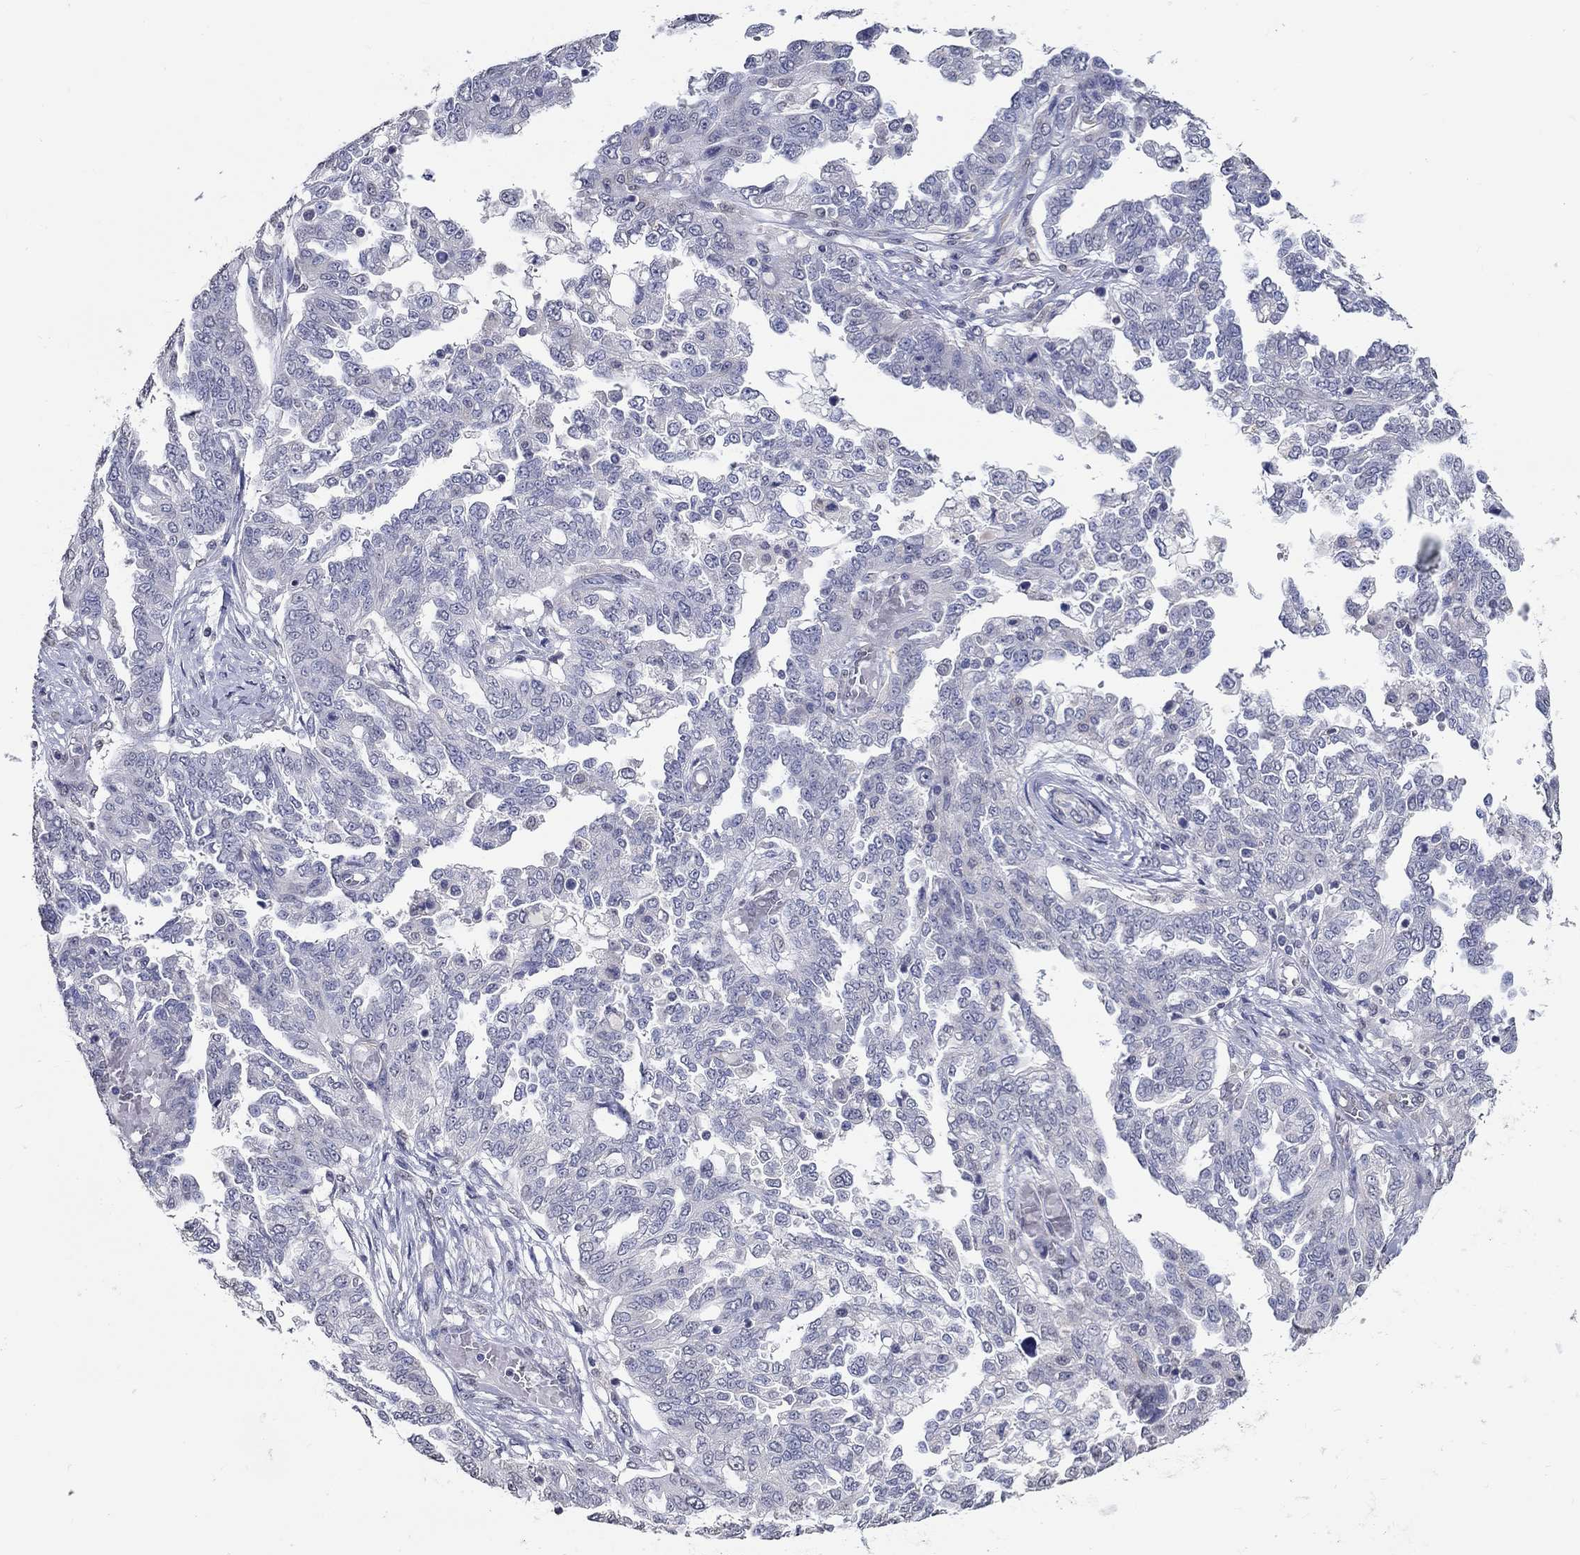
{"staining": {"intensity": "negative", "quantity": "none", "location": "none"}, "tissue": "ovarian cancer", "cell_type": "Tumor cells", "image_type": "cancer", "snomed": [{"axis": "morphology", "description": "Cystadenocarcinoma, serous, NOS"}, {"axis": "topography", "description": "Ovary"}], "caption": "Ovarian serous cystadenocarcinoma was stained to show a protein in brown. There is no significant staining in tumor cells.", "gene": "PDE1B", "patient": {"sex": "female", "age": 67}}